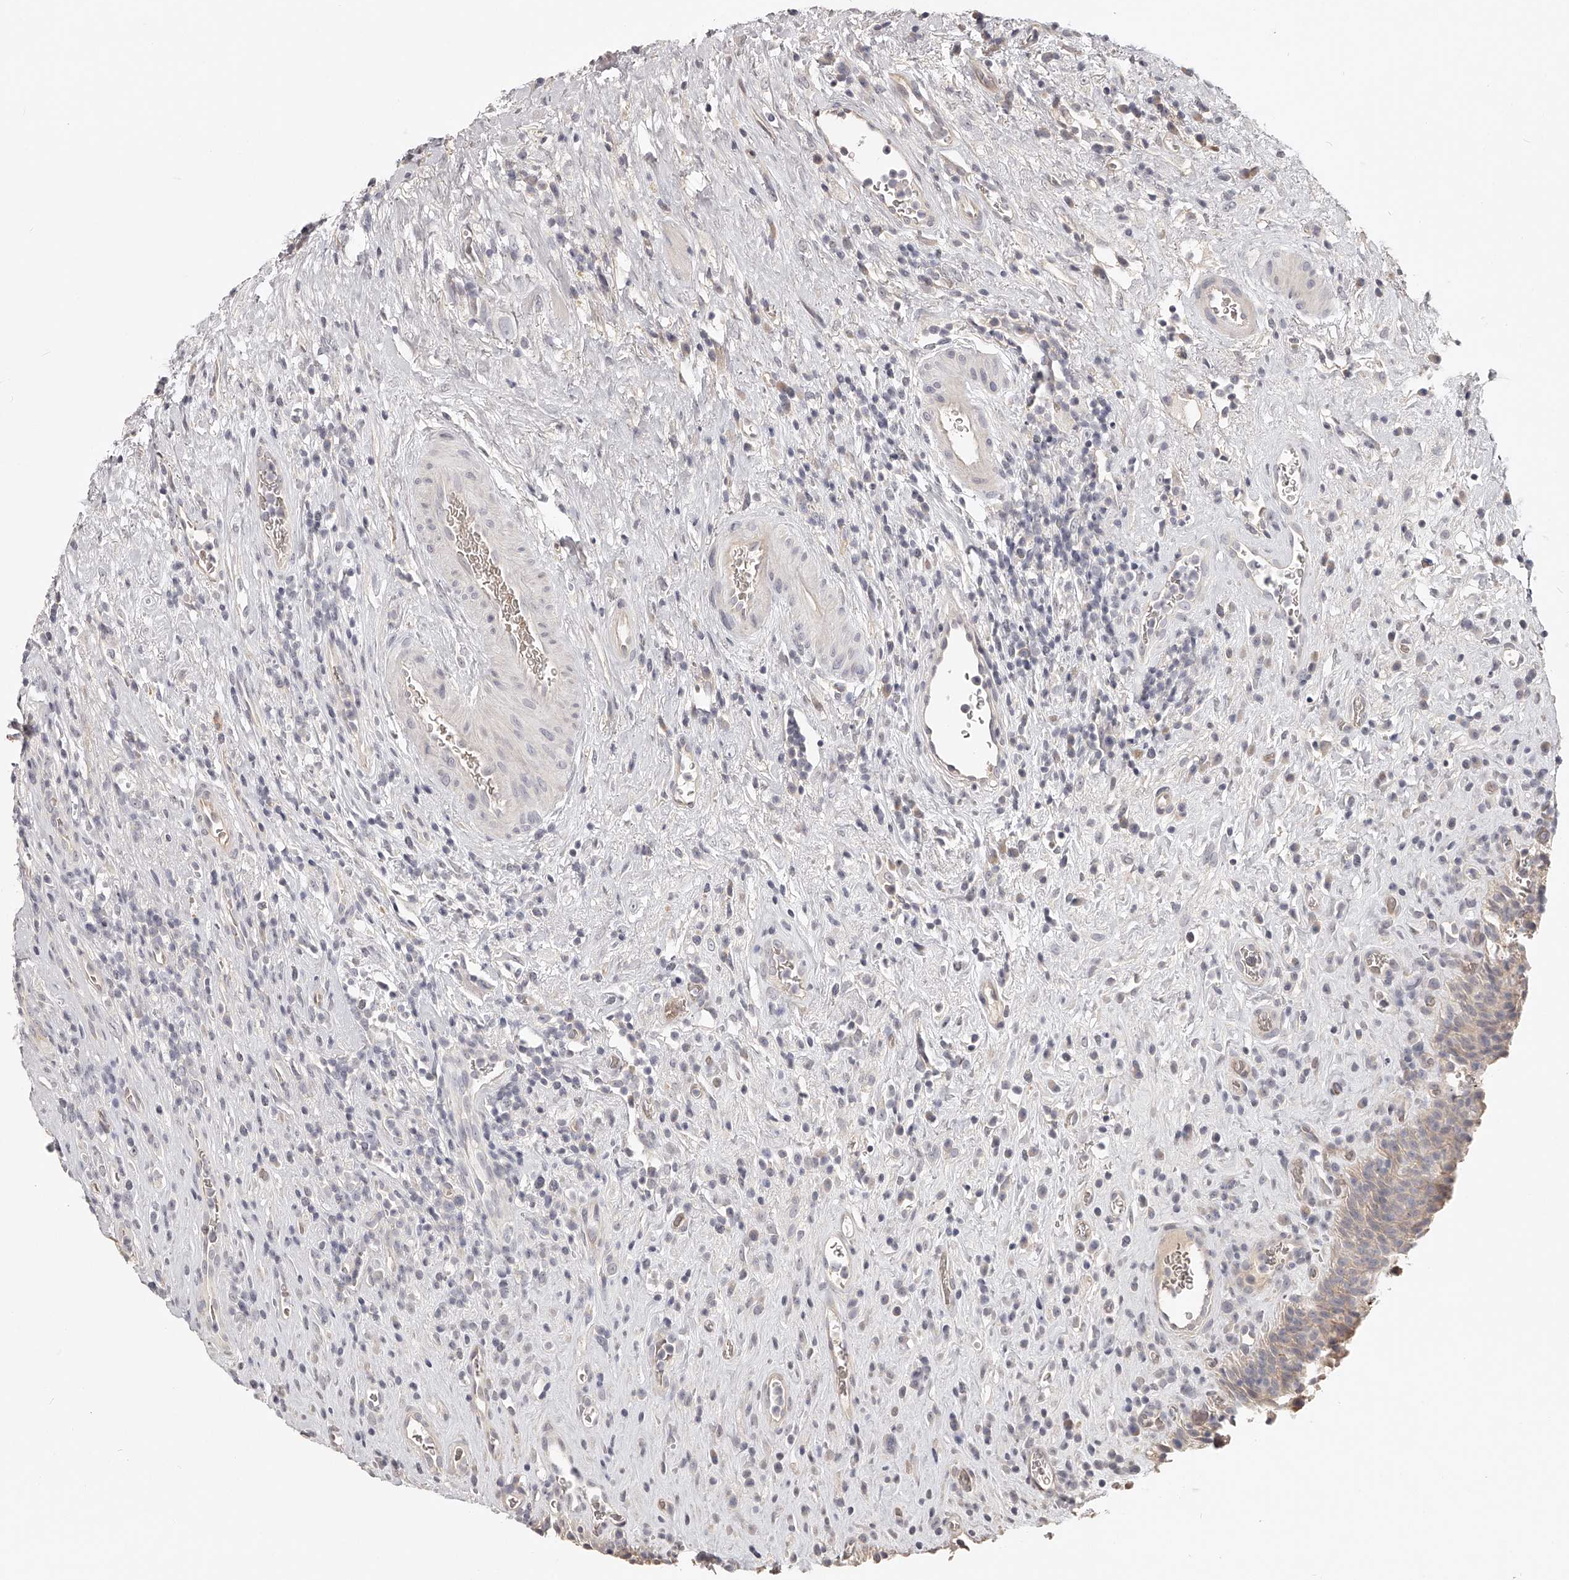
{"staining": {"intensity": "strong", "quantity": "<25%", "location": "cytoplasmic/membranous"}, "tissue": "urinary bladder", "cell_type": "Urothelial cells", "image_type": "normal", "snomed": [{"axis": "morphology", "description": "Normal tissue, NOS"}, {"axis": "morphology", "description": "Inflammation, NOS"}, {"axis": "topography", "description": "Urinary bladder"}], "caption": "Brown immunohistochemical staining in benign human urinary bladder displays strong cytoplasmic/membranous expression in about <25% of urothelial cells.", "gene": "ZNF582", "patient": {"sex": "female", "age": 75}}